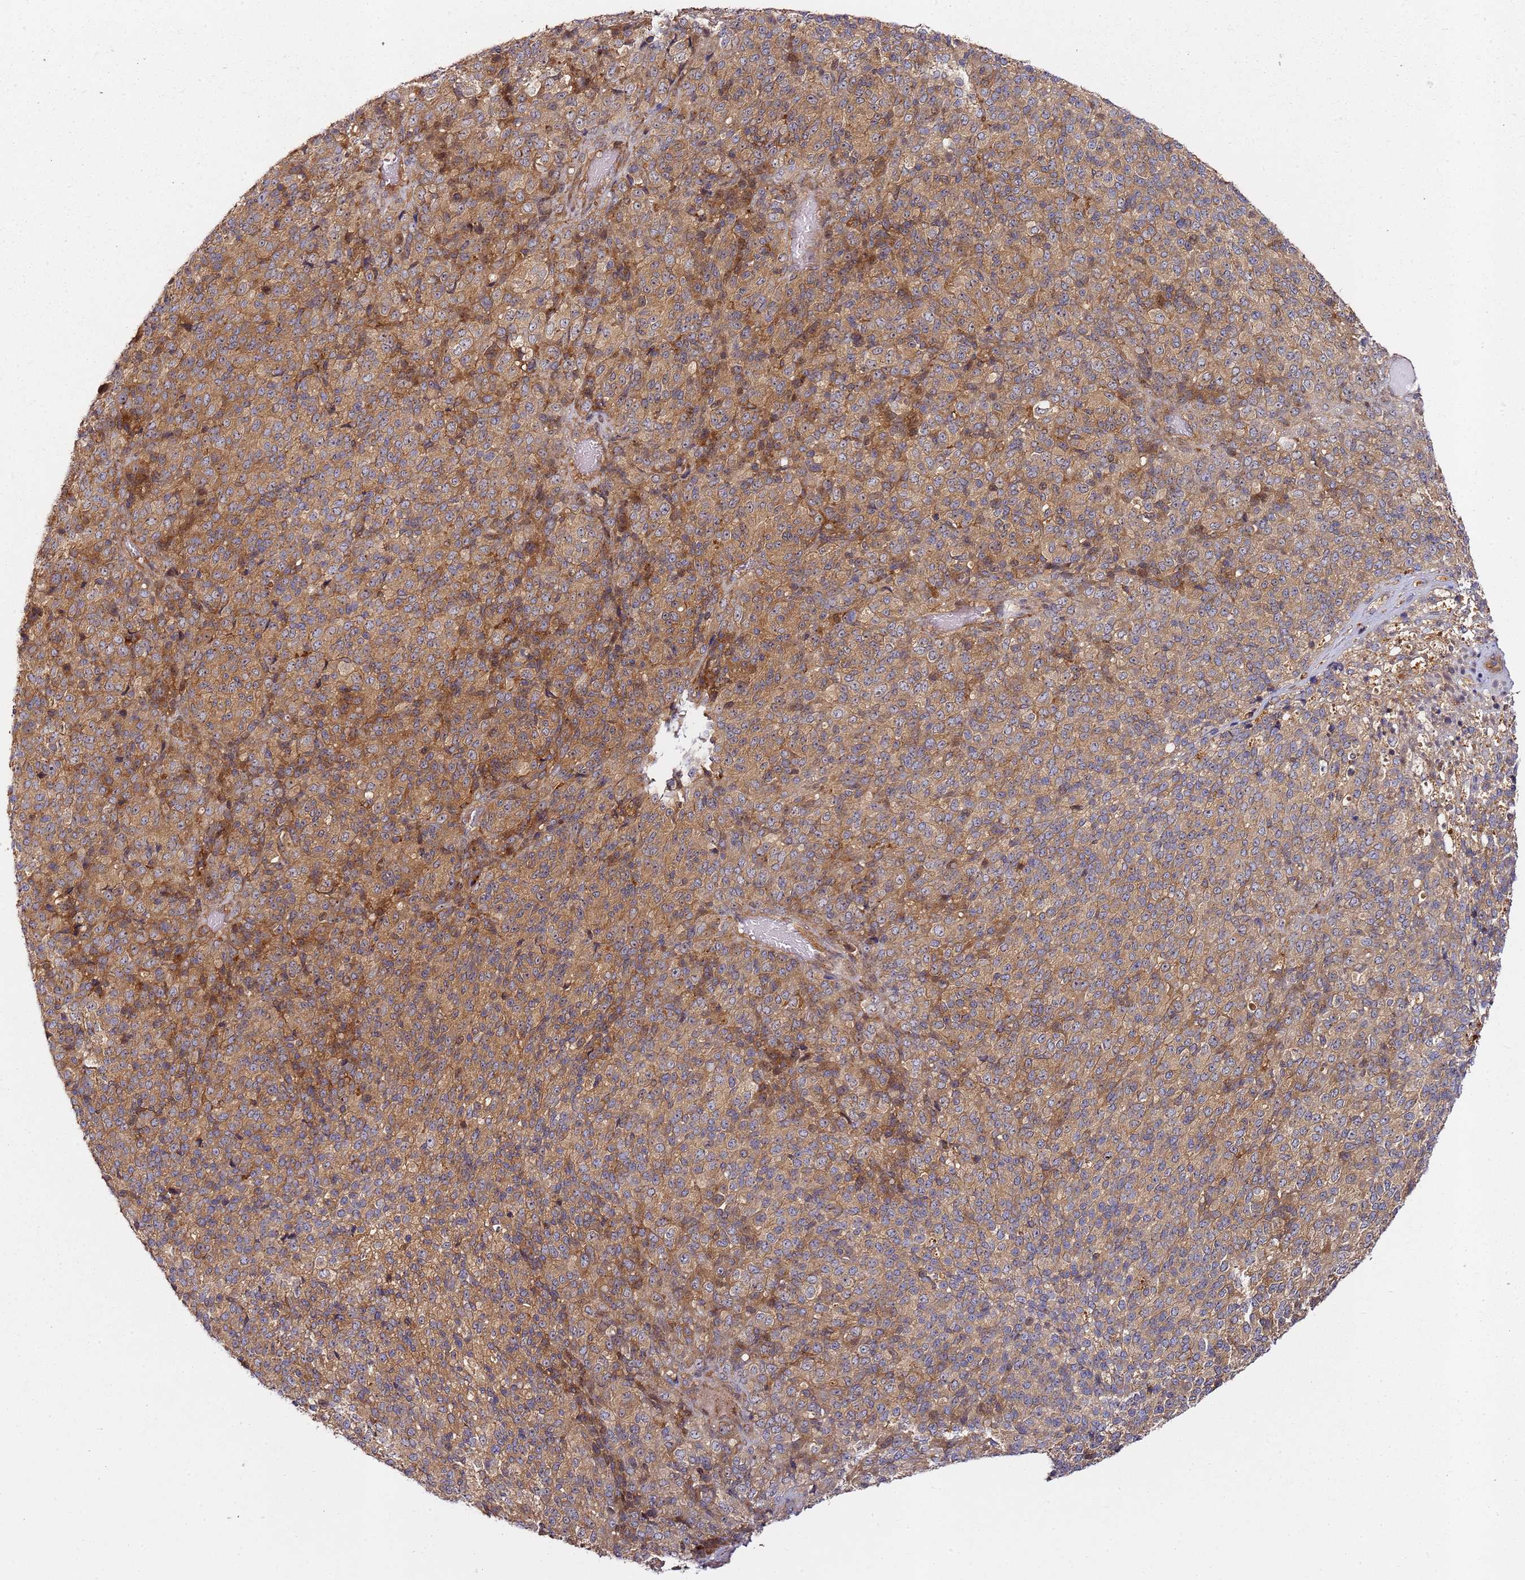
{"staining": {"intensity": "moderate", "quantity": ">75%", "location": "cytoplasmic/membranous"}, "tissue": "melanoma", "cell_type": "Tumor cells", "image_type": "cancer", "snomed": [{"axis": "morphology", "description": "Malignant melanoma, Metastatic site"}, {"axis": "topography", "description": "Brain"}], "caption": "Protein expression analysis of human malignant melanoma (metastatic site) reveals moderate cytoplasmic/membranous expression in approximately >75% of tumor cells.", "gene": "PRMT7", "patient": {"sex": "female", "age": 56}}